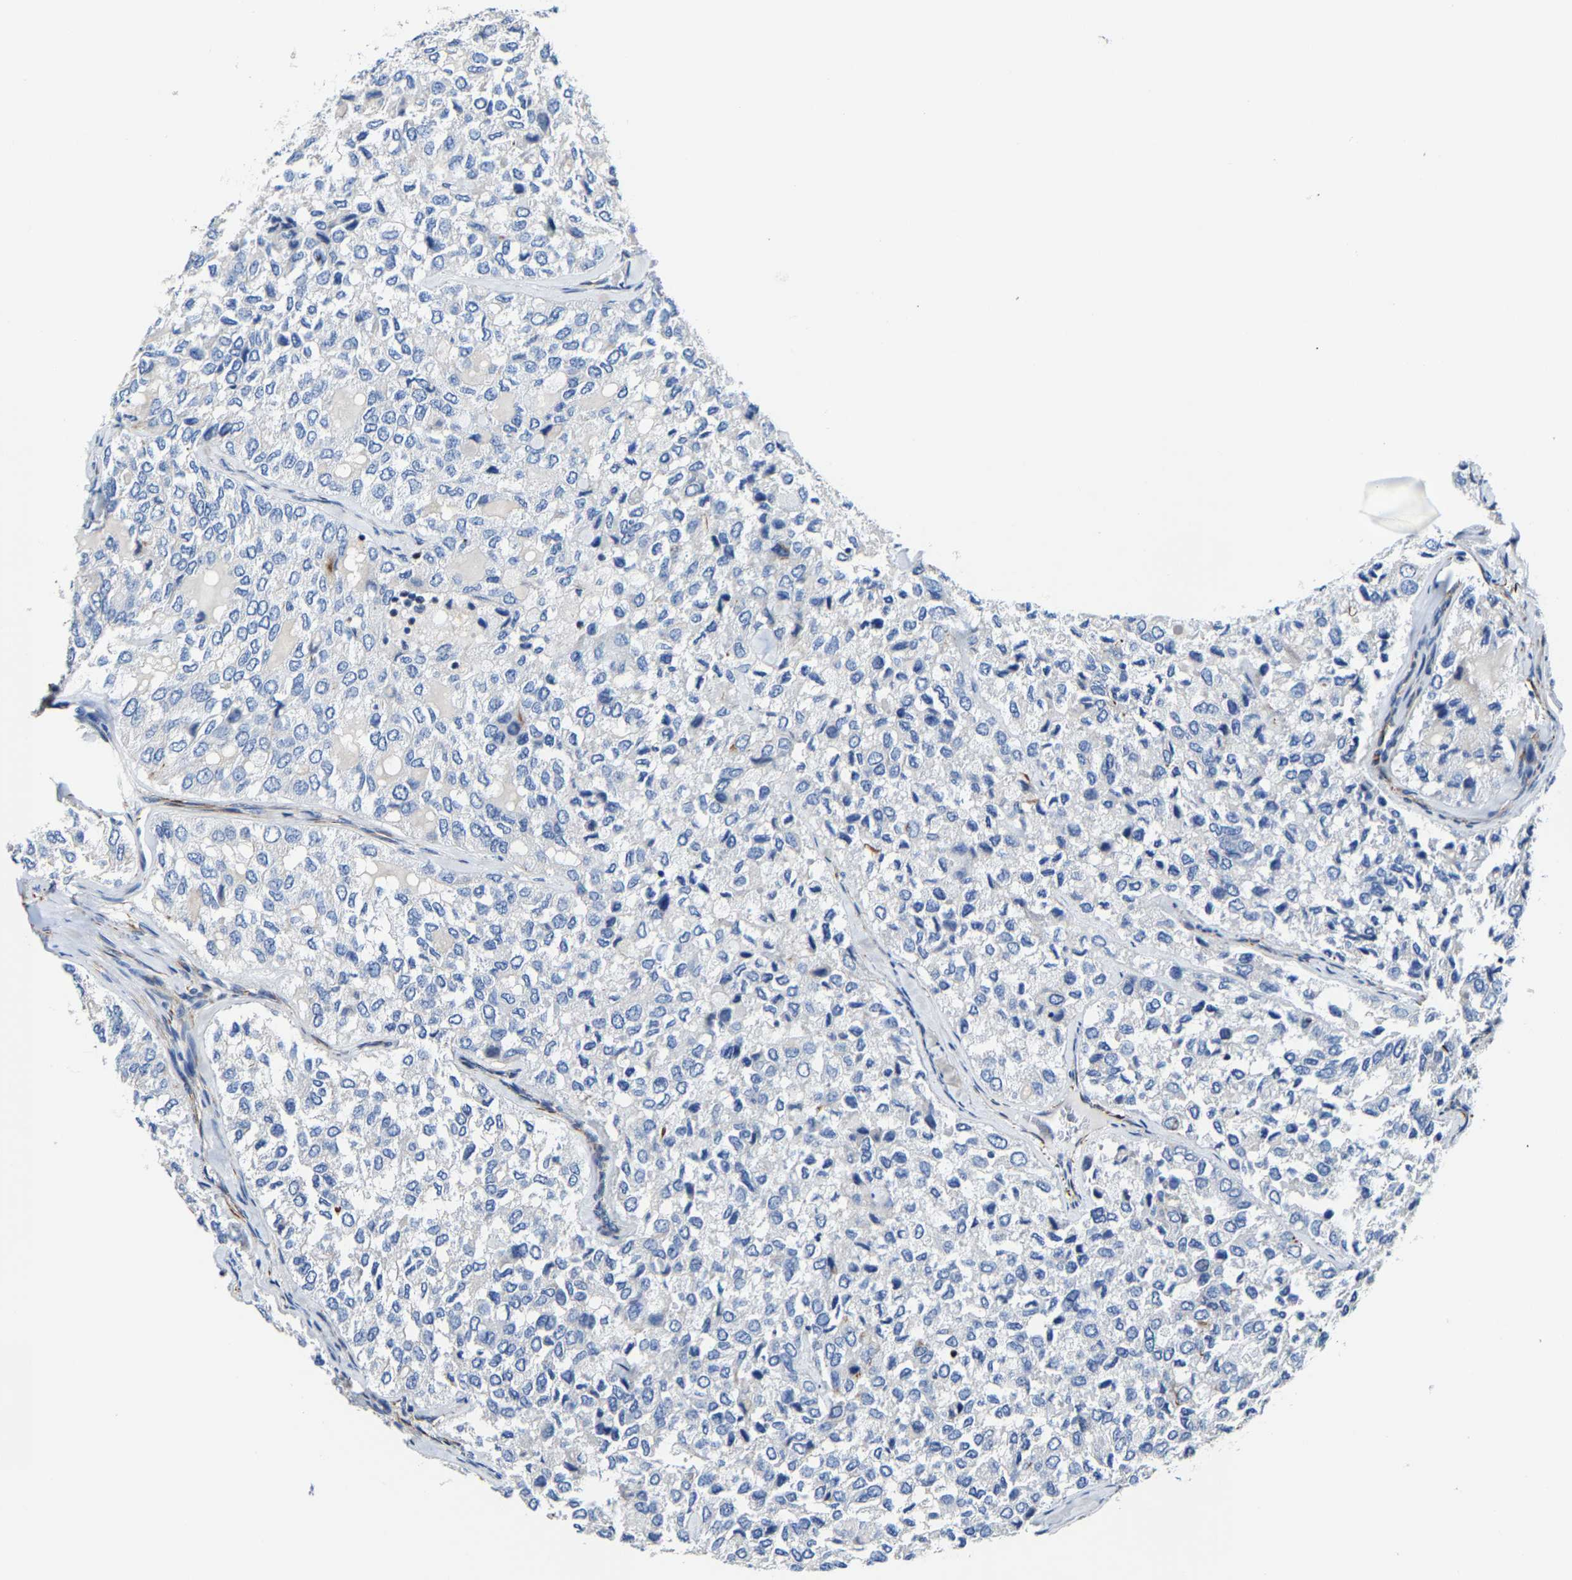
{"staining": {"intensity": "negative", "quantity": "none", "location": "none"}, "tissue": "thyroid cancer", "cell_type": "Tumor cells", "image_type": "cancer", "snomed": [{"axis": "morphology", "description": "Follicular adenoma carcinoma, NOS"}, {"axis": "topography", "description": "Thyroid gland"}], "caption": "Immunohistochemistry (IHC) histopathology image of neoplastic tissue: human thyroid cancer stained with DAB (3,3'-diaminobenzidine) displays no significant protein staining in tumor cells.", "gene": "MMEL1", "patient": {"sex": "male", "age": 75}}